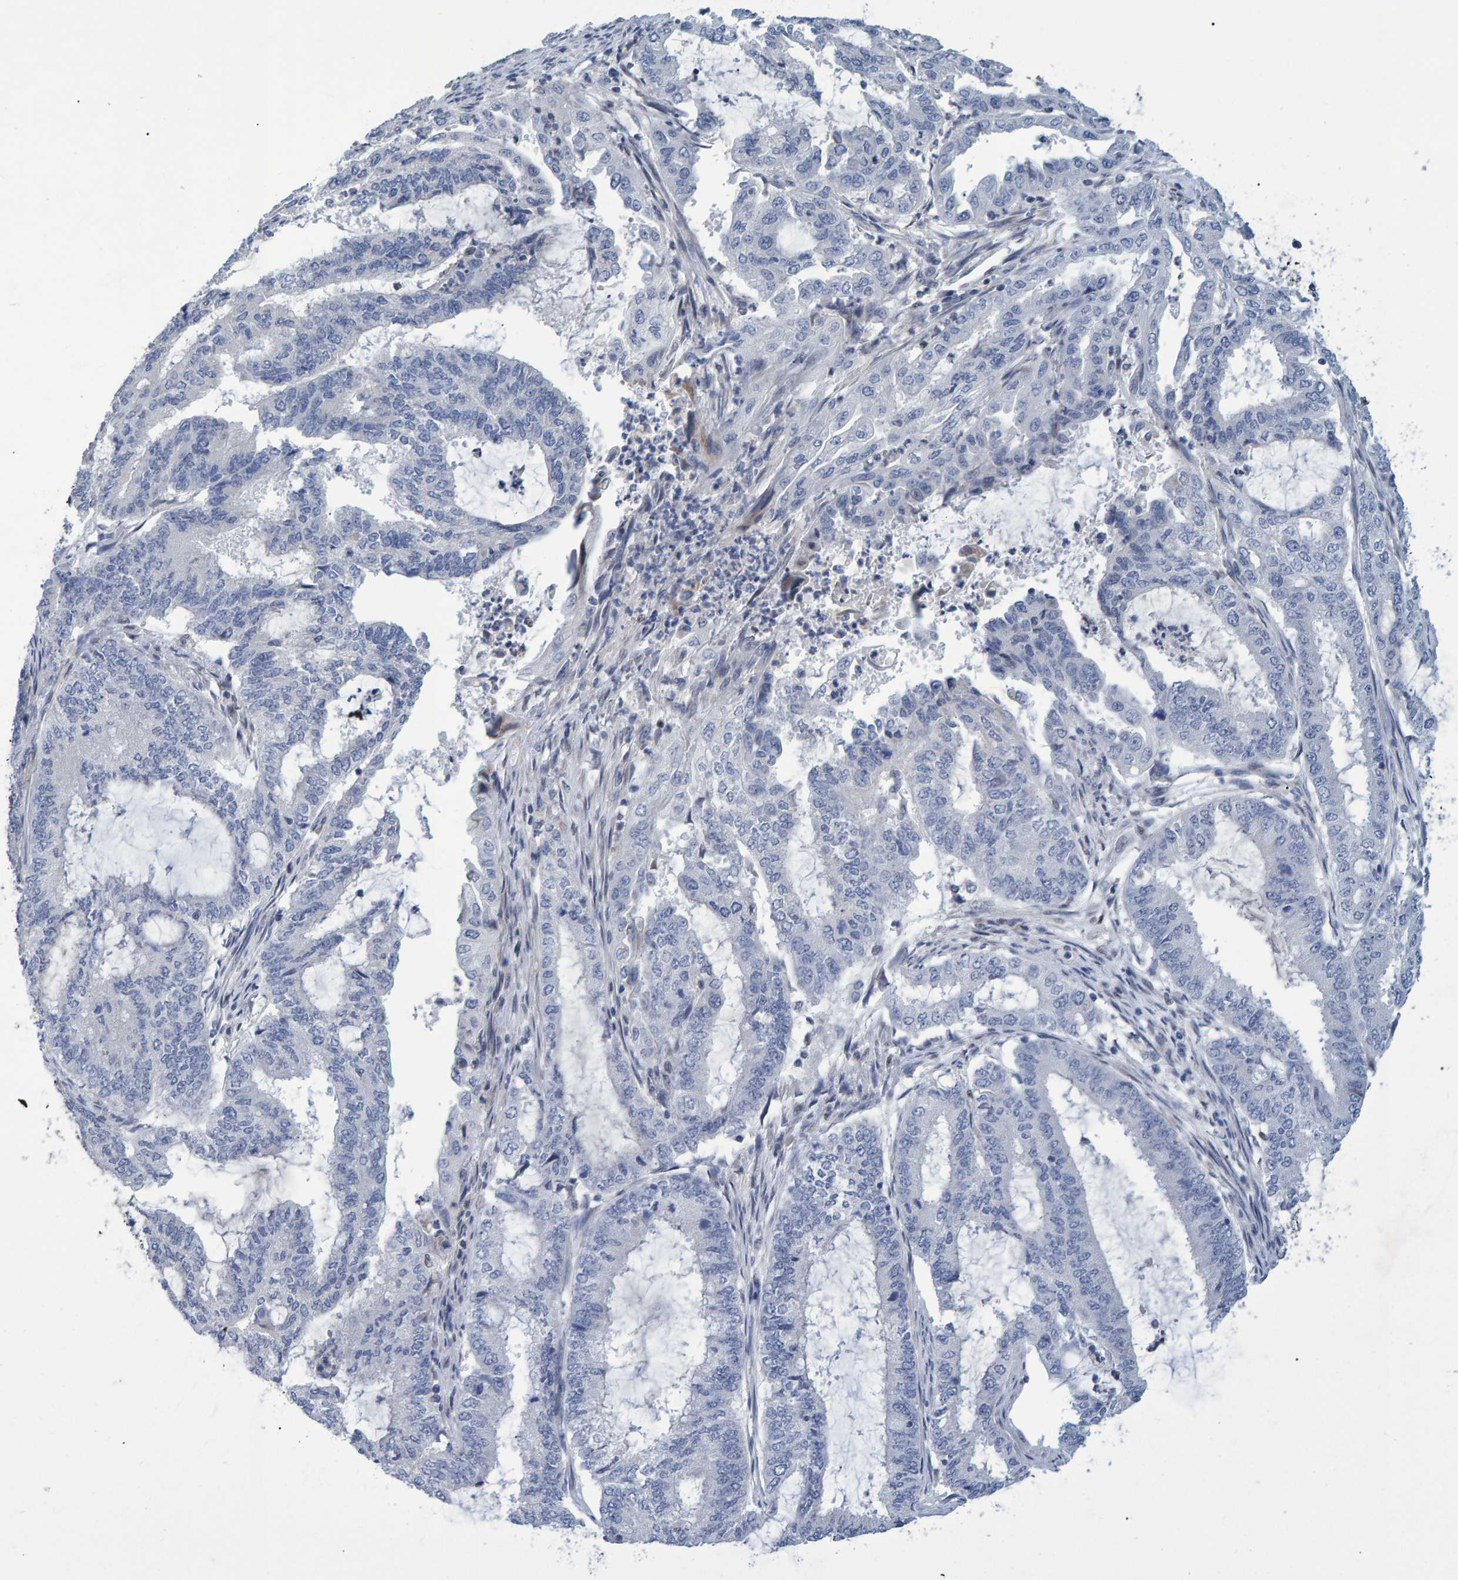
{"staining": {"intensity": "negative", "quantity": "none", "location": "none"}, "tissue": "endometrial cancer", "cell_type": "Tumor cells", "image_type": "cancer", "snomed": [{"axis": "morphology", "description": "Adenocarcinoma, NOS"}, {"axis": "topography", "description": "Endometrium"}], "caption": "Human endometrial adenocarcinoma stained for a protein using immunohistochemistry (IHC) reveals no expression in tumor cells.", "gene": "QKI", "patient": {"sex": "female", "age": 51}}